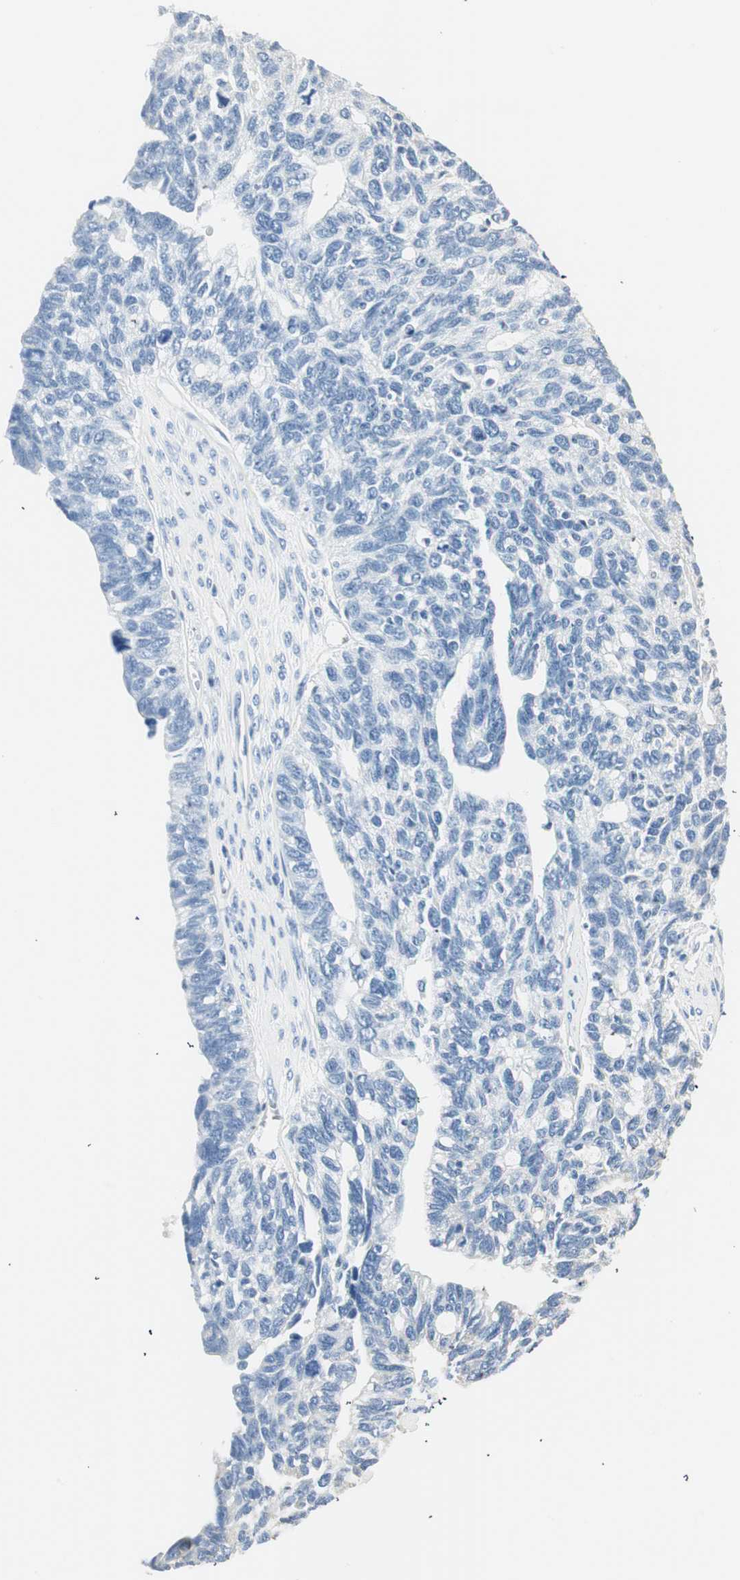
{"staining": {"intensity": "weak", "quantity": "<25%", "location": "cytoplasmic/membranous"}, "tissue": "ovarian cancer", "cell_type": "Tumor cells", "image_type": "cancer", "snomed": [{"axis": "morphology", "description": "Cystadenocarcinoma, serous, NOS"}, {"axis": "topography", "description": "Ovary"}], "caption": "The photomicrograph reveals no significant expression in tumor cells of ovarian cancer (serous cystadenocarcinoma).", "gene": "RORB", "patient": {"sex": "female", "age": 79}}